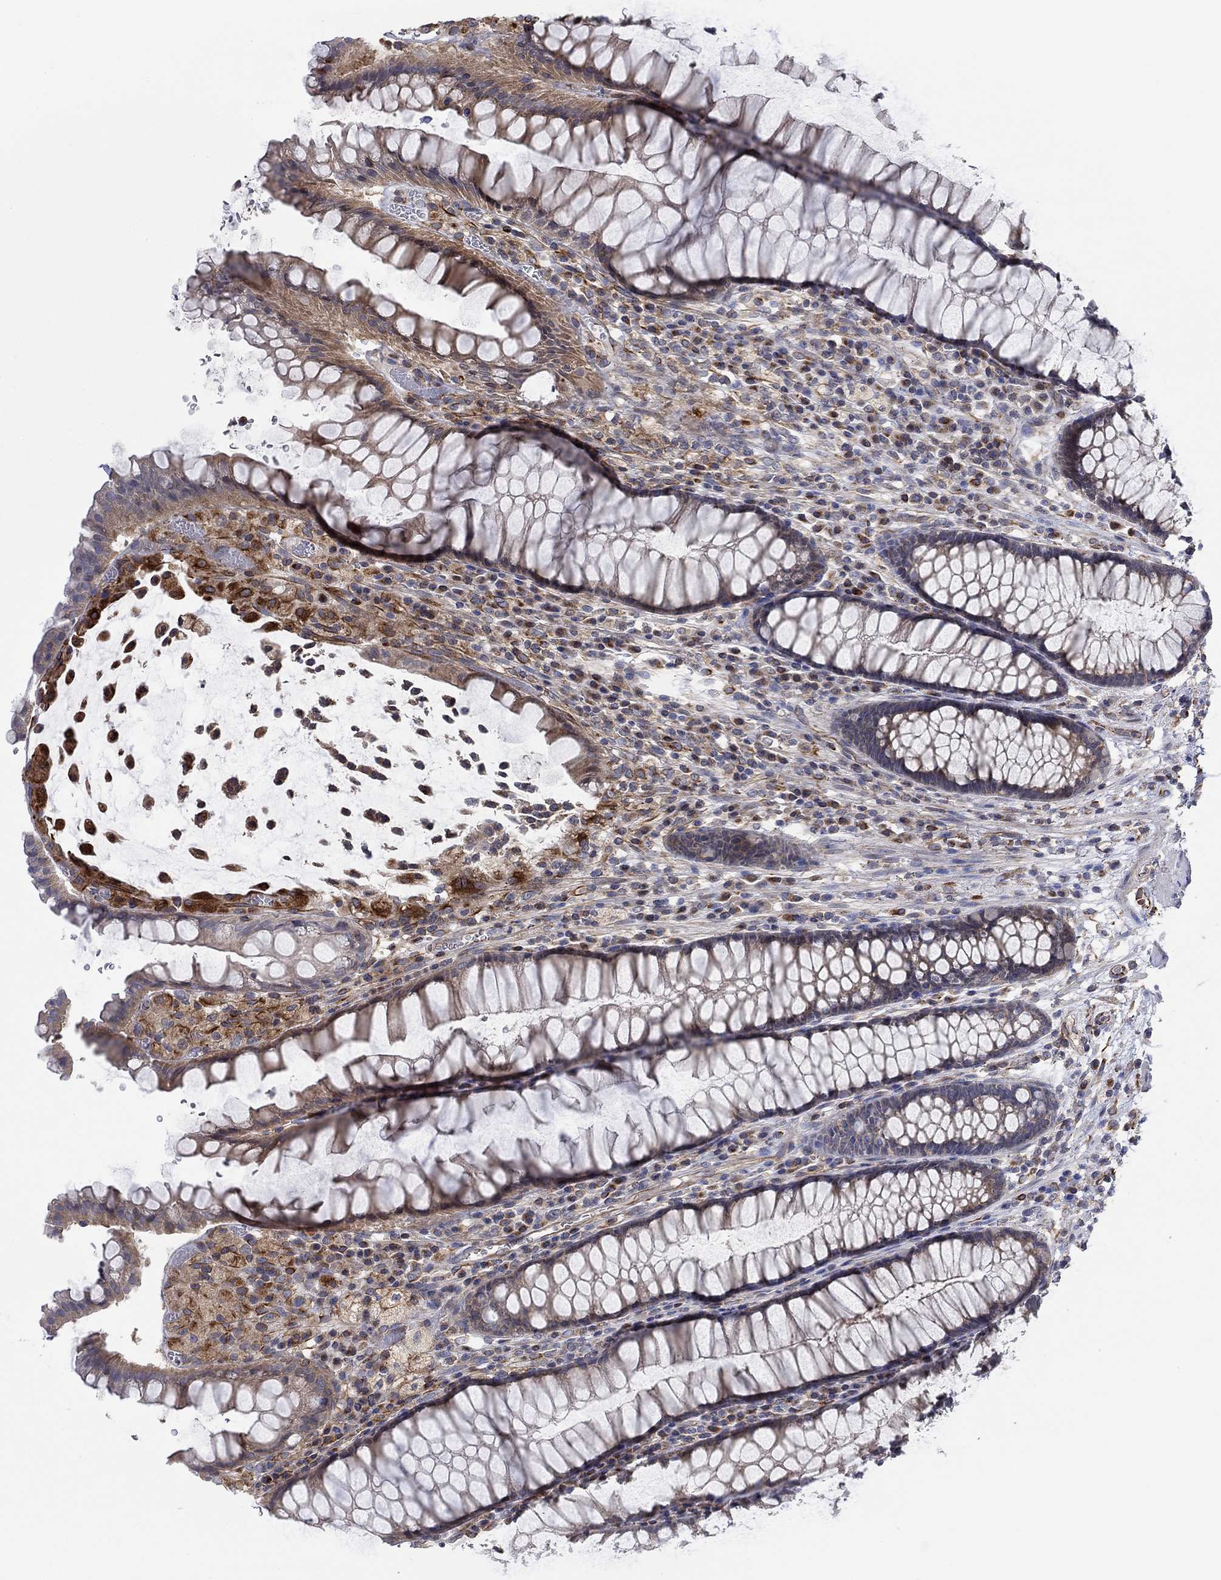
{"staining": {"intensity": "moderate", "quantity": "25%-75%", "location": "cytoplasmic/membranous"}, "tissue": "rectum", "cell_type": "Glandular cells", "image_type": "normal", "snomed": [{"axis": "morphology", "description": "Normal tissue, NOS"}, {"axis": "topography", "description": "Rectum"}], "caption": "Immunohistochemical staining of normal human rectum exhibits 25%-75% levels of moderate cytoplasmic/membranous protein staining in about 25%-75% of glandular cells.", "gene": "CAMK1D", "patient": {"sex": "female", "age": 68}}